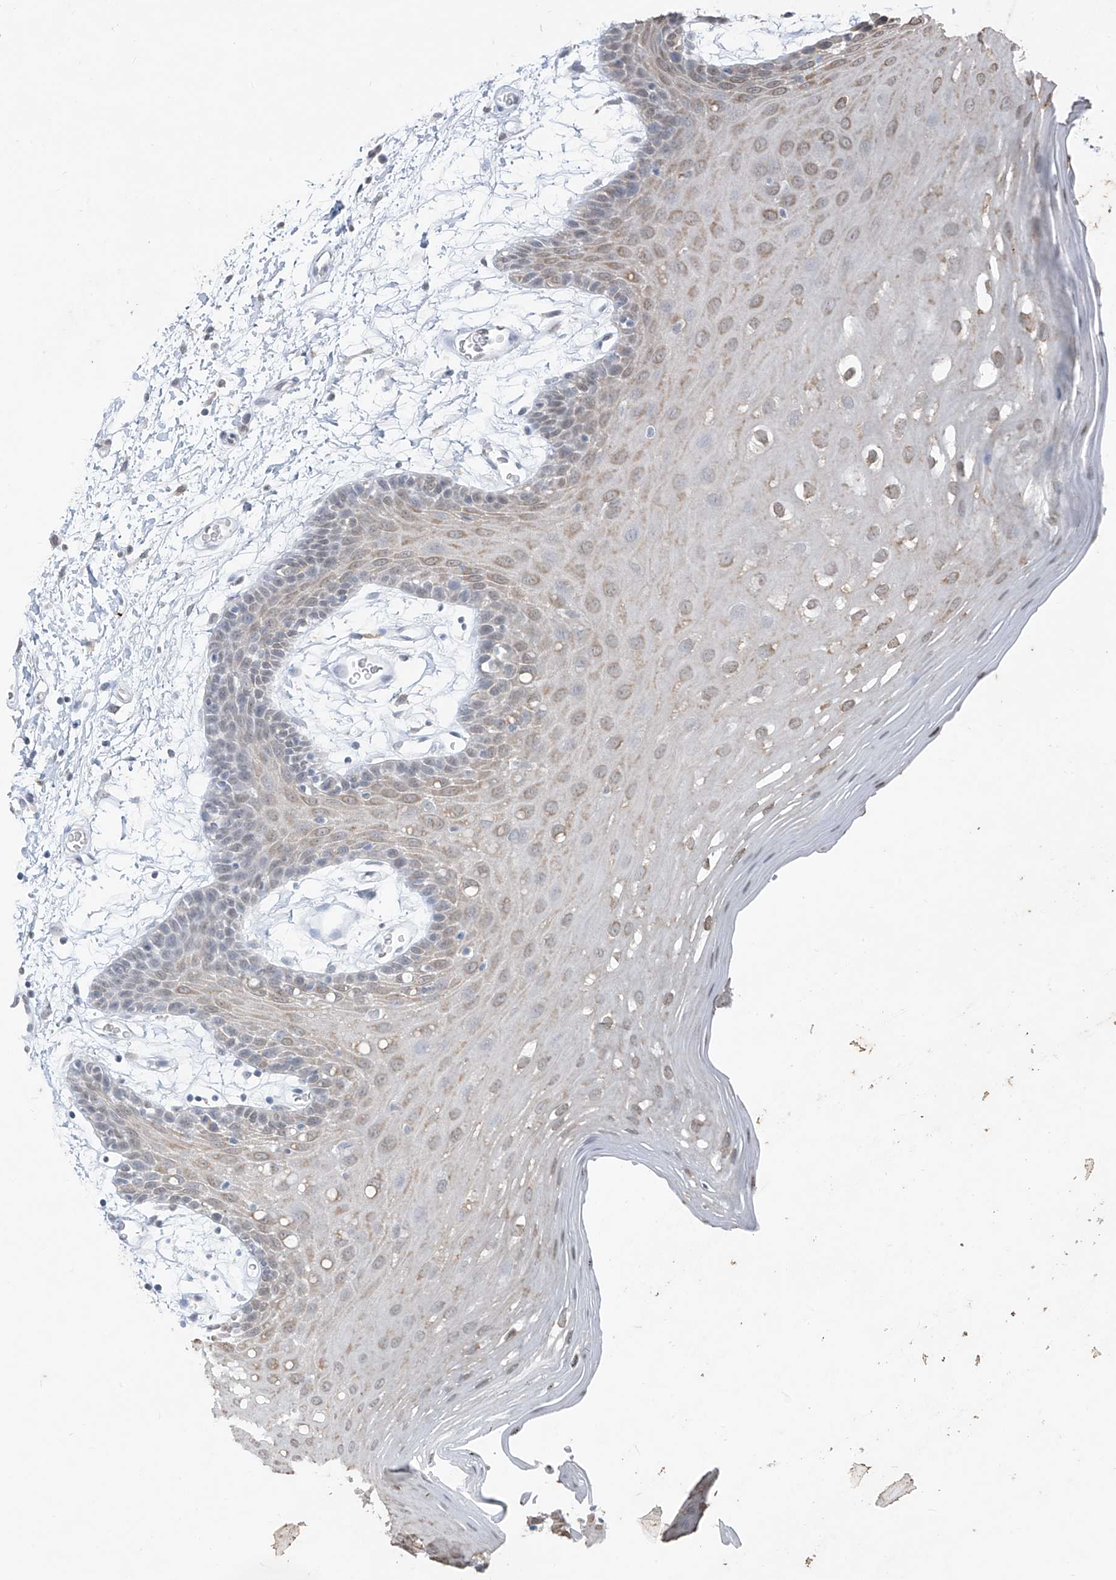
{"staining": {"intensity": "weak", "quantity": "<25%", "location": "cytoplasmic/membranous"}, "tissue": "oral mucosa", "cell_type": "Squamous epithelial cells", "image_type": "normal", "snomed": [{"axis": "morphology", "description": "Normal tissue, NOS"}, {"axis": "topography", "description": "Skeletal muscle"}, {"axis": "topography", "description": "Oral tissue"}, {"axis": "topography", "description": "Salivary gland"}, {"axis": "topography", "description": "Peripheral nerve tissue"}], "caption": "Immunohistochemical staining of normal oral mucosa shows no significant staining in squamous epithelial cells.", "gene": "TFEC", "patient": {"sex": "male", "age": 54}}